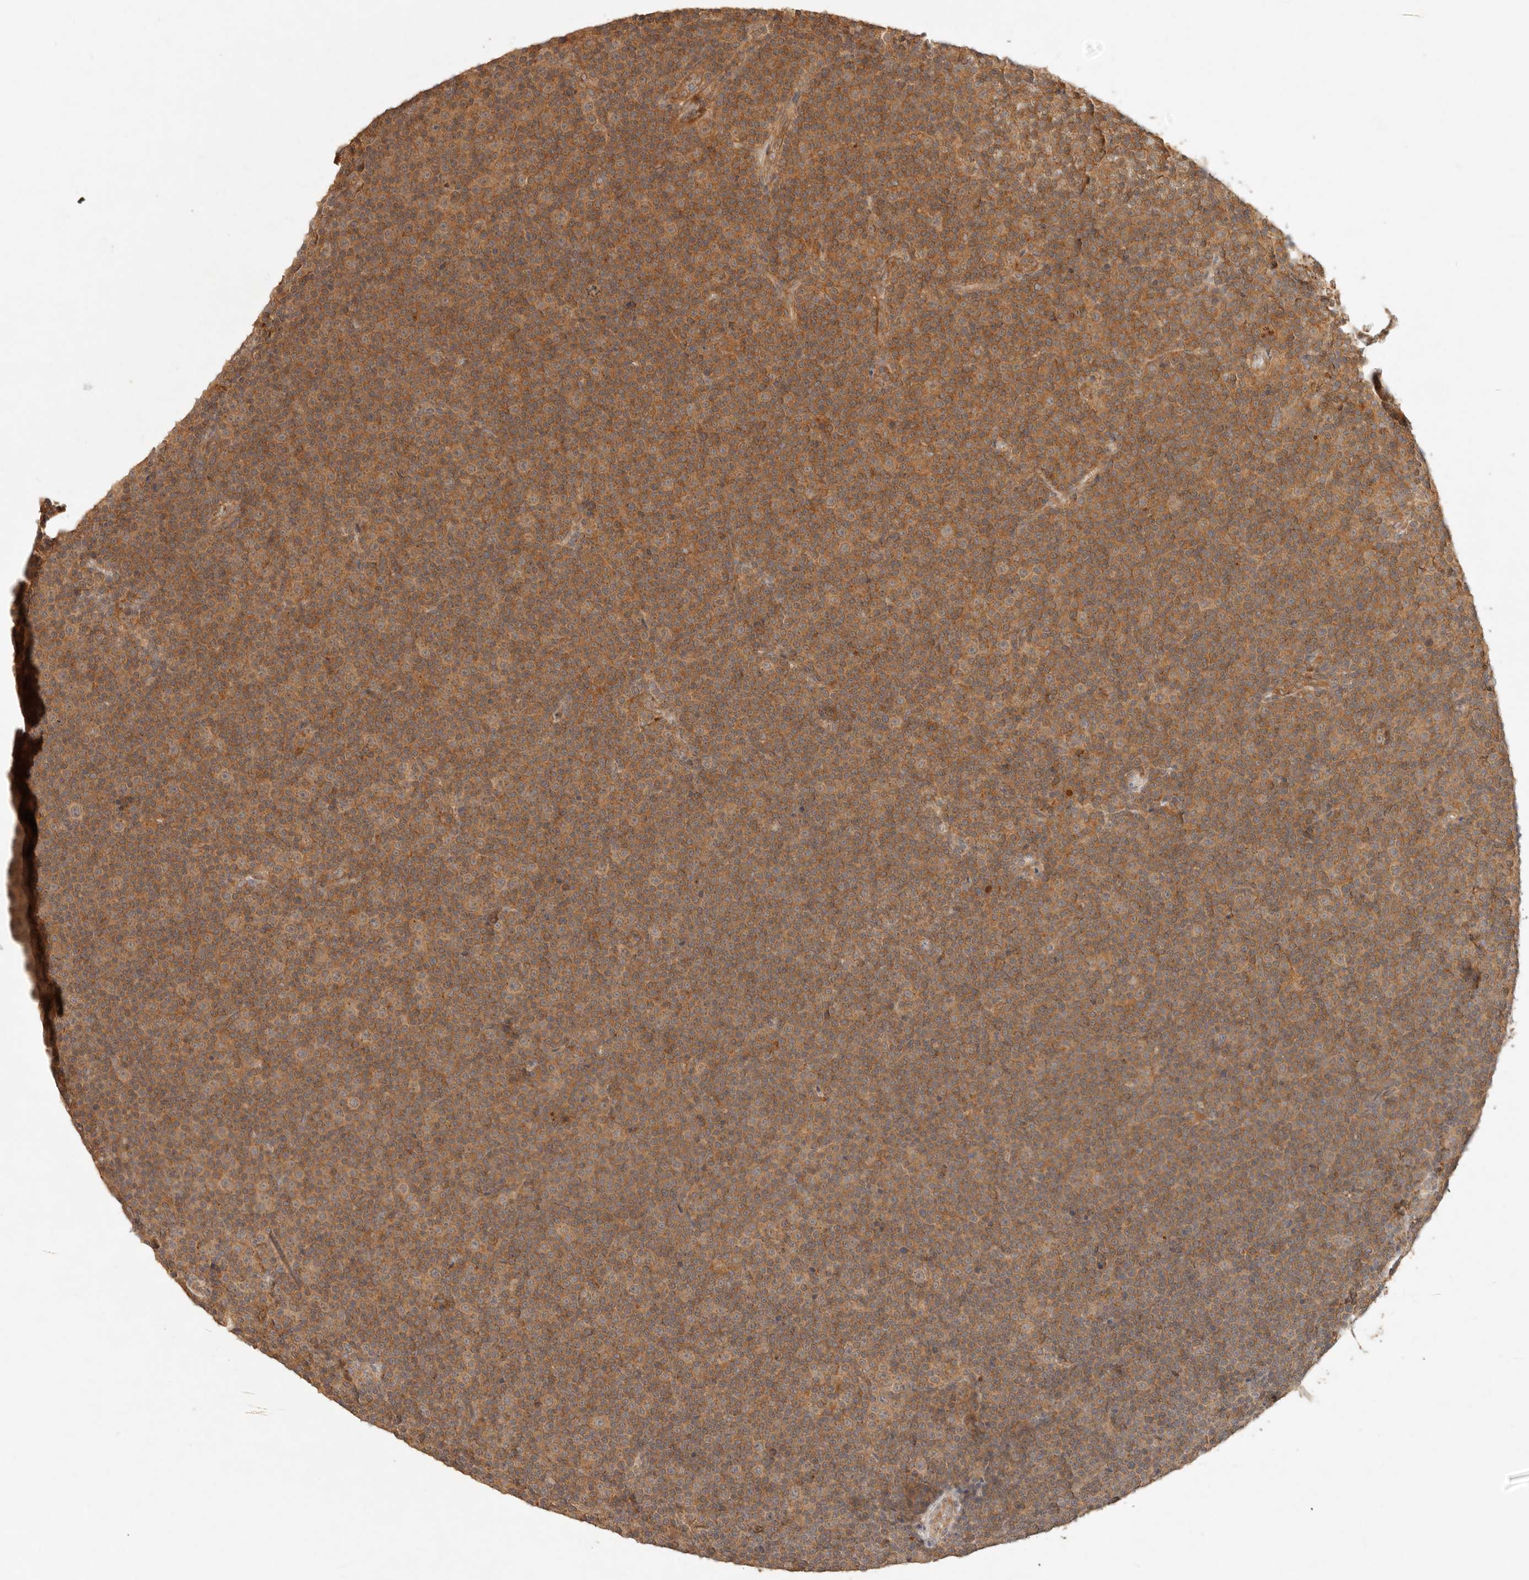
{"staining": {"intensity": "moderate", "quantity": ">75%", "location": "cytoplasmic/membranous"}, "tissue": "lymphoma", "cell_type": "Tumor cells", "image_type": "cancer", "snomed": [{"axis": "morphology", "description": "Malignant lymphoma, non-Hodgkin's type, Low grade"}, {"axis": "topography", "description": "Lymph node"}], "caption": "Protein staining demonstrates moderate cytoplasmic/membranous expression in about >75% of tumor cells in malignant lymphoma, non-Hodgkin's type (low-grade). (DAB IHC, brown staining for protein, blue staining for nuclei).", "gene": "HECTD3", "patient": {"sex": "female", "age": 67}}